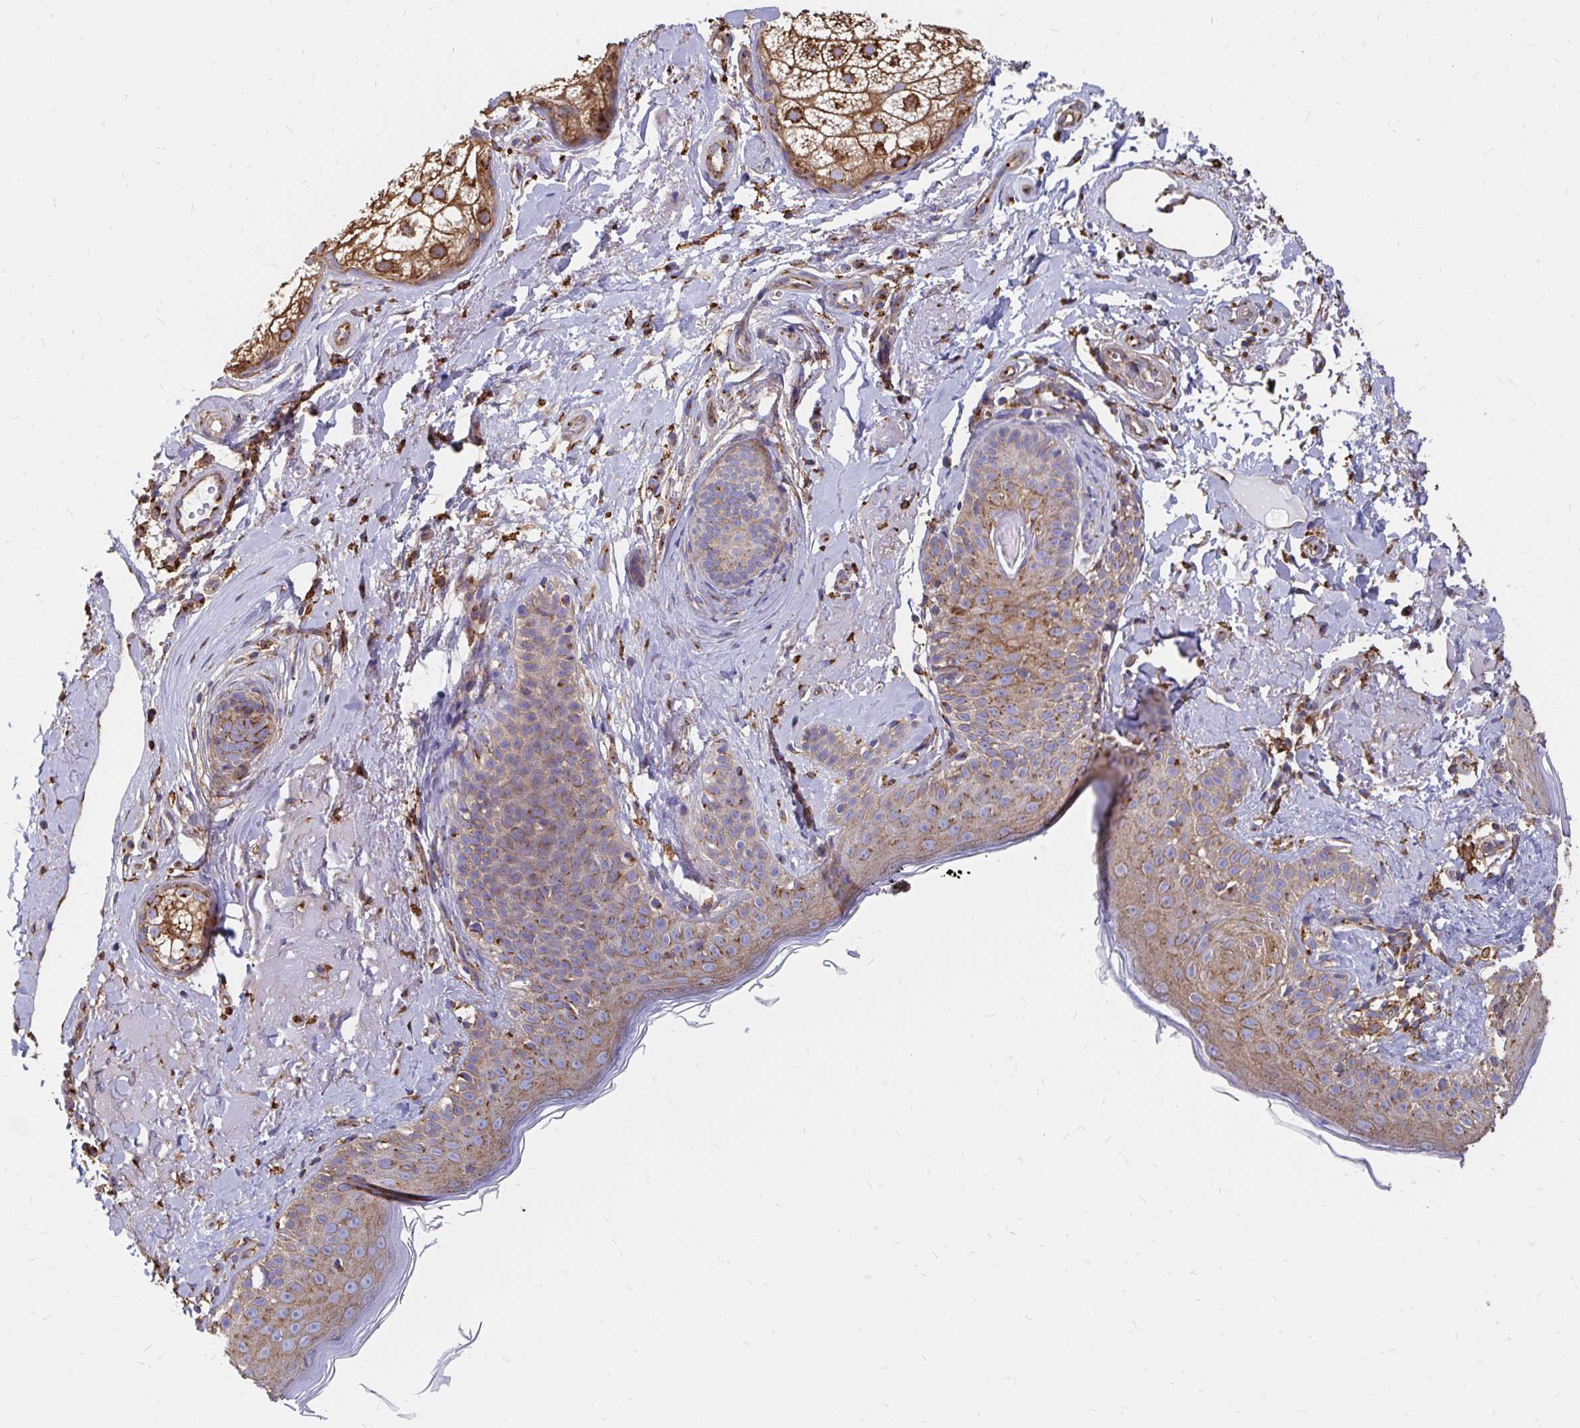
{"staining": {"intensity": "moderate", "quantity": ">75%", "location": "cytoplasmic/membranous"}, "tissue": "skin", "cell_type": "Fibroblasts", "image_type": "normal", "snomed": [{"axis": "morphology", "description": "Normal tissue, NOS"}, {"axis": "topography", "description": "Skin"}], "caption": "Skin stained for a protein demonstrates moderate cytoplasmic/membranous positivity in fibroblasts.", "gene": "CLTC", "patient": {"sex": "male", "age": 73}}